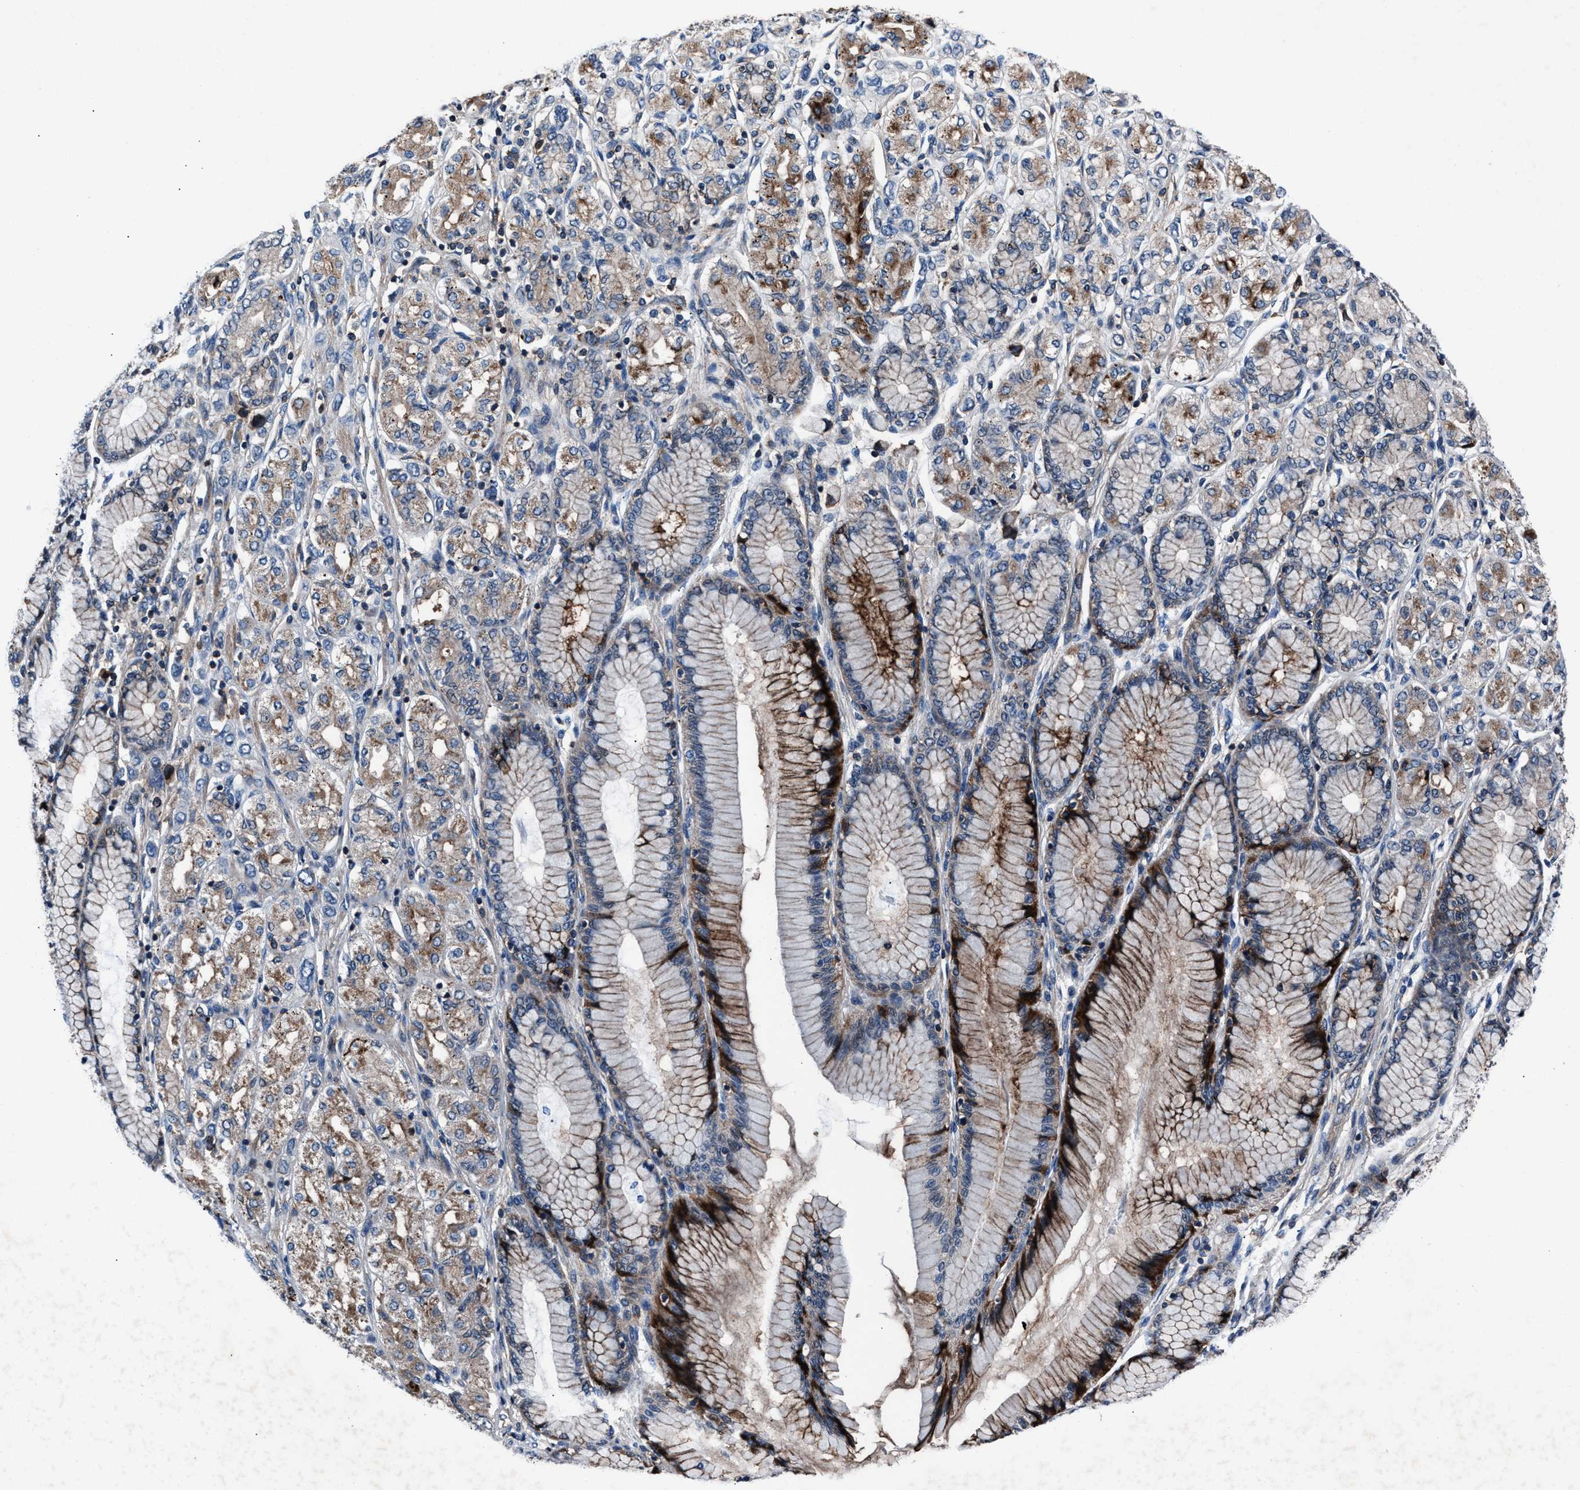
{"staining": {"intensity": "weak", "quantity": "25%-75%", "location": "cytoplasmic/membranous"}, "tissue": "stomach cancer", "cell_type": "Tumor cells", "image_type": "cancer", "snomed": [{"axis": "morphology", "description": "Adenocarcinoma, NOS"}, {"axis": "topography", "description": "Stomach"}], "caption": "High-magnification brightfield microscopy of stomach adenocarcinoma stained with DAB (3,3'-diaminobenzidine) (brown) and counterstained with hematoxylin (blue). tumor cells exhibit weak cytoplasmic/membranous staining is present in approximately25%-75% of cells.", "gene": "MFSD11", "patient": {"sex": "female", "age": 65}}